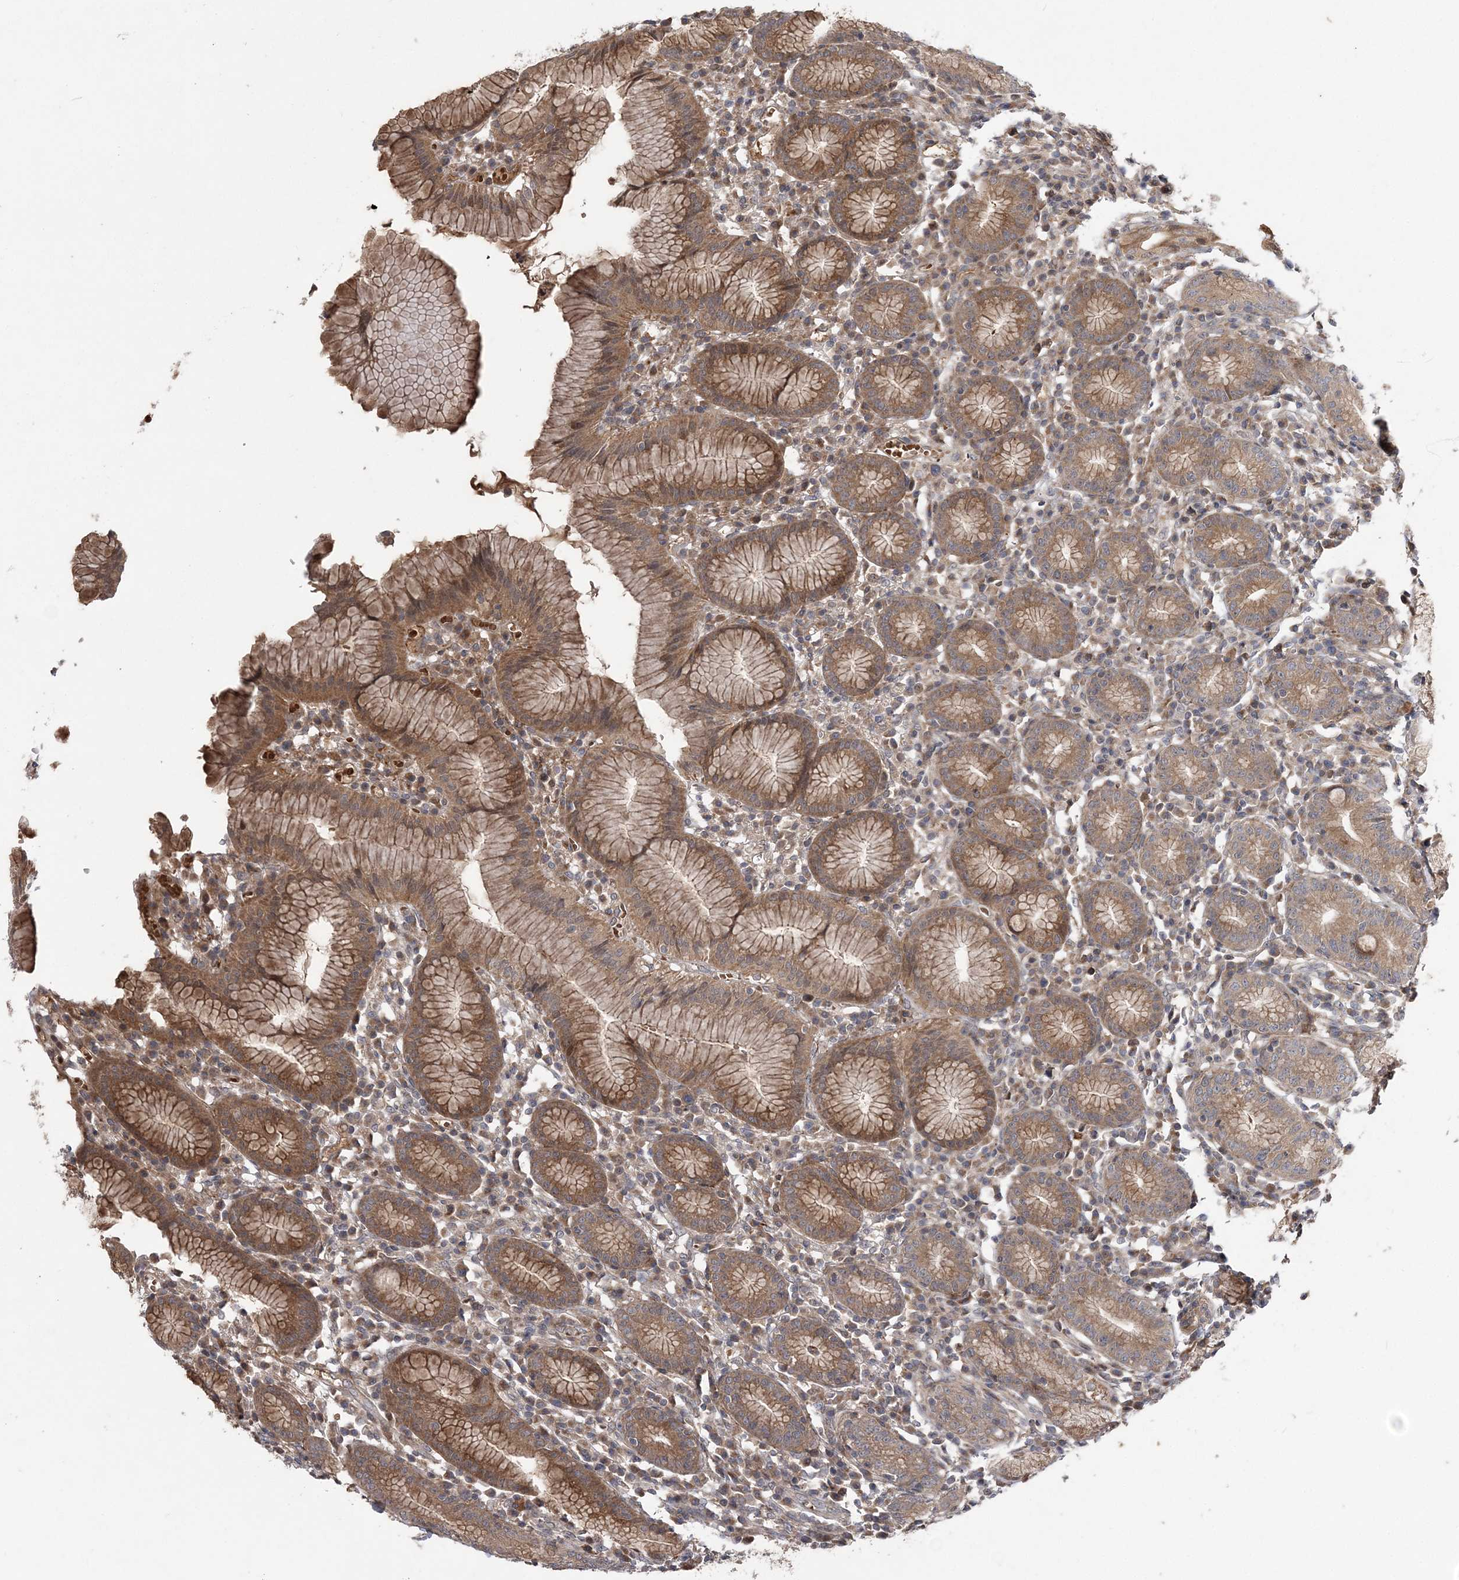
{"staining": {"intensity": "strong", "quantity": "25%-75%", "location": "cytoplasmic/membranous"}, "tissue": "stomach", "cell_type": "Glandular cells", "image_type": "normal", "snomed": [{"axis": "morphology", "description": "Normal tissue, NOS"}, {"axis": "topography", "description": "Stomach"}], "caption": "This histopathology image exhibits IHC staining of benign stomach, with high strong cytoplasmic/membranous expression in about 25%-75% of glandular cells.", "gene": "HMGCS1", "patient": {"sex": "male", "age": 55}}